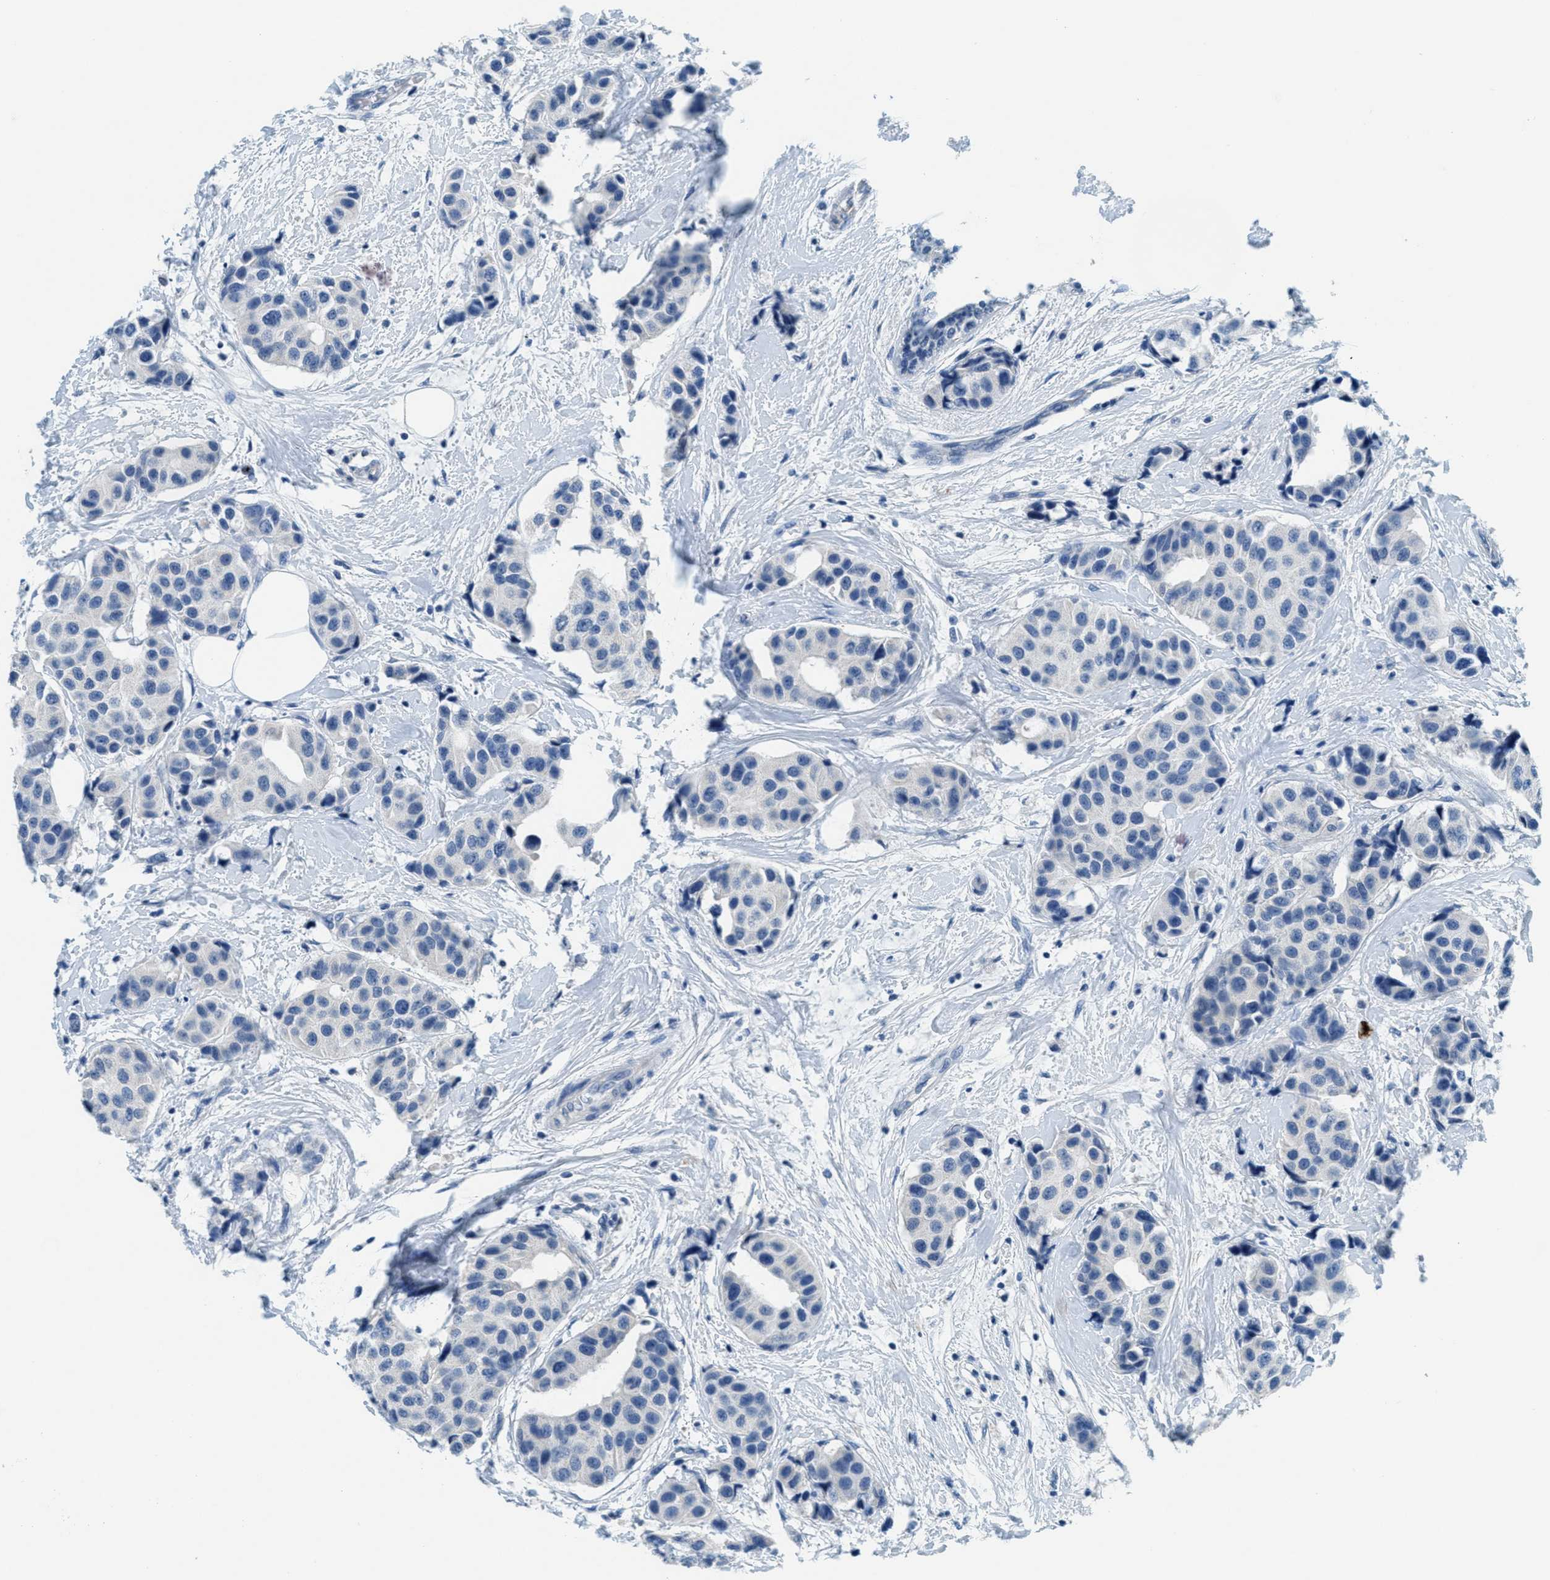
{"staining": {"intensity": "negative", "quantity": "none", "location": "none"}, "tissue": "breast cancer", "cell_type": "Tumor cells", "image_type": "cancer", "snomed": [{"axis": "morphology", "description": "Normal tissue, NOS"}, {"axis": "morphology", "description": "Duct carcinoma"}, {"axis": "topography", "description": "Breast"}], "caption": "Human breast cancer stained for a protein using immunohistochemistry shows no staining in tumor cells.", "gene": "A2M", "patient": {"sex": "female", "age": 39}}